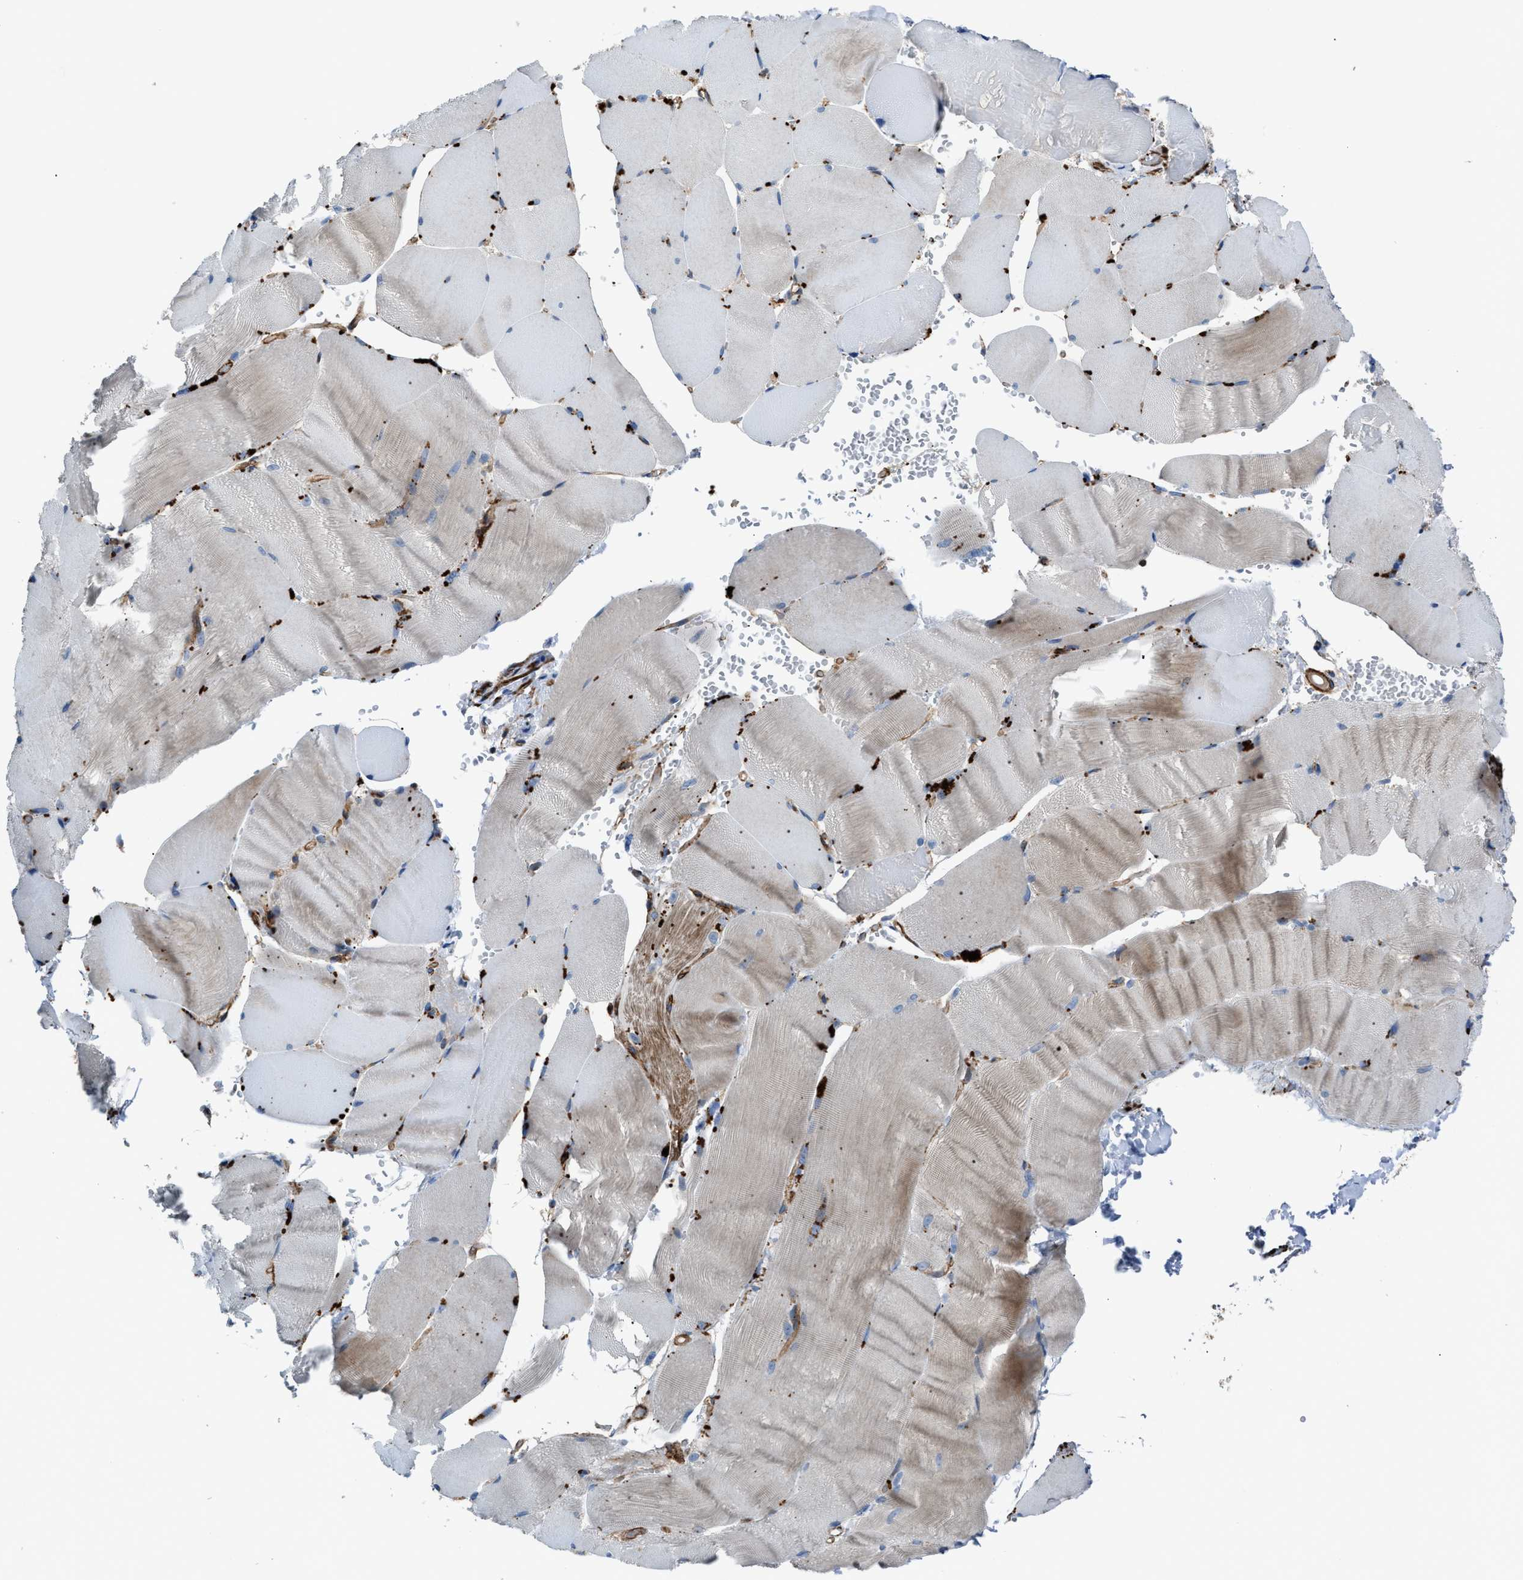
{"staining": {"intensity": "weak", "quantity": "<25%", "location": "cytoplasmic/membranous"}, "tissue": "skeletal muscle", "cell_type": "Myocytes", "image_type": "normal", "snomed": [{"axis": "morphology", "description": "Normal tissue, NOS"}, {"axis": "topography", "description": "Skin"}, {"axis": "topography", "description": "Skeletal muscle"}], "caption": "Human skeletal muscle stained for a protein using immunohistochemistry (IHC) demonstrates no staining in myocytes.", "gene": "AGPAT2", "patient": {"sex": "male", "age": 83}}